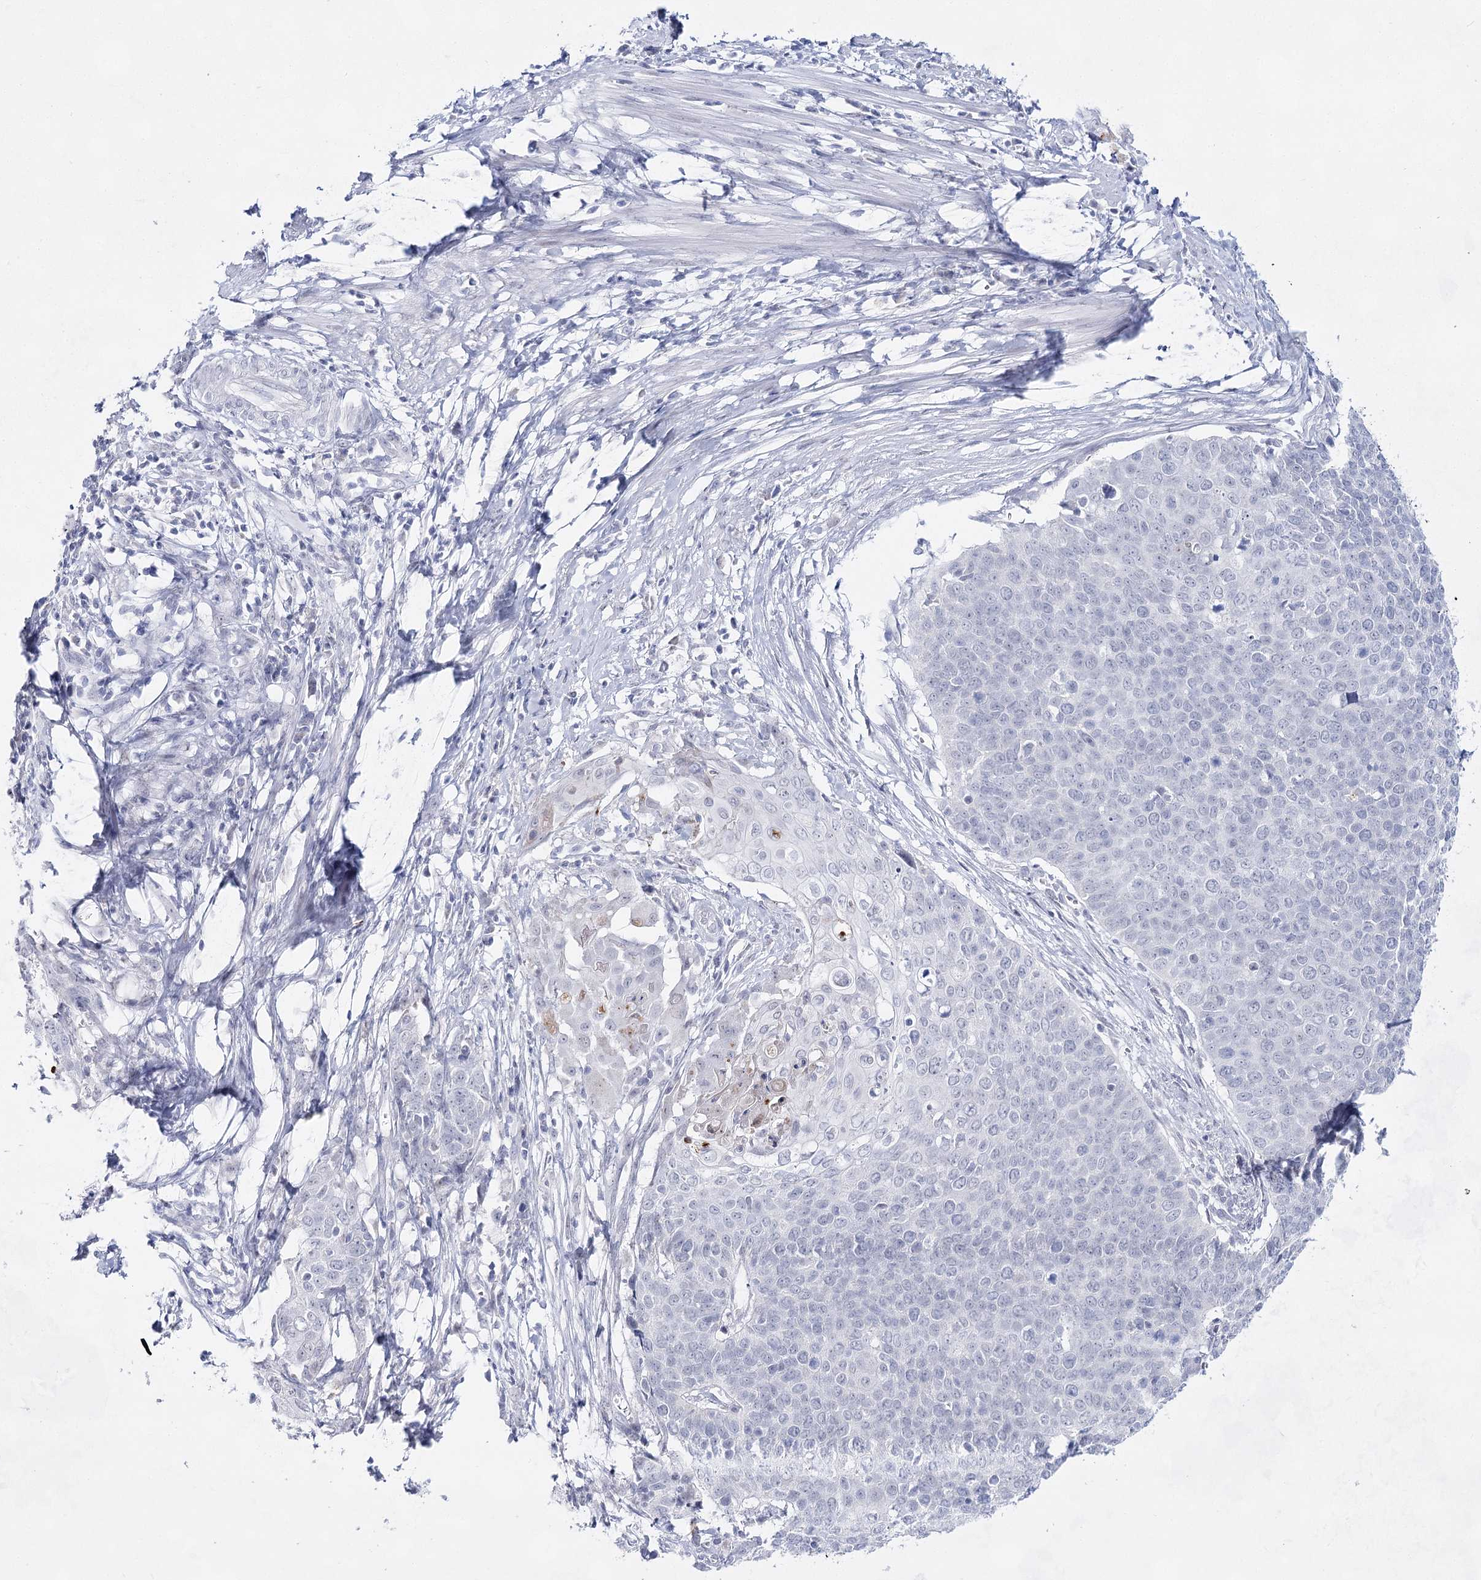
{"staining": {"intensity": "negative", "quantity": "none", "location": "none"}, "tissue": "cervical cancer", "cell_type": "Tumor cells", "image_type": "cancer", "snomed": [{"axis": "morphology", "description": "Squamous cell carcinoma, NOS"}, {"axis": "topography", "description": "Cervix"}], "caption": "The photomicrograph shows no significant expression in tumor cells of cervical squamous cell carcinoma.", "gene": "BPHL", "patient": {"sex": "female", "age": 39}}